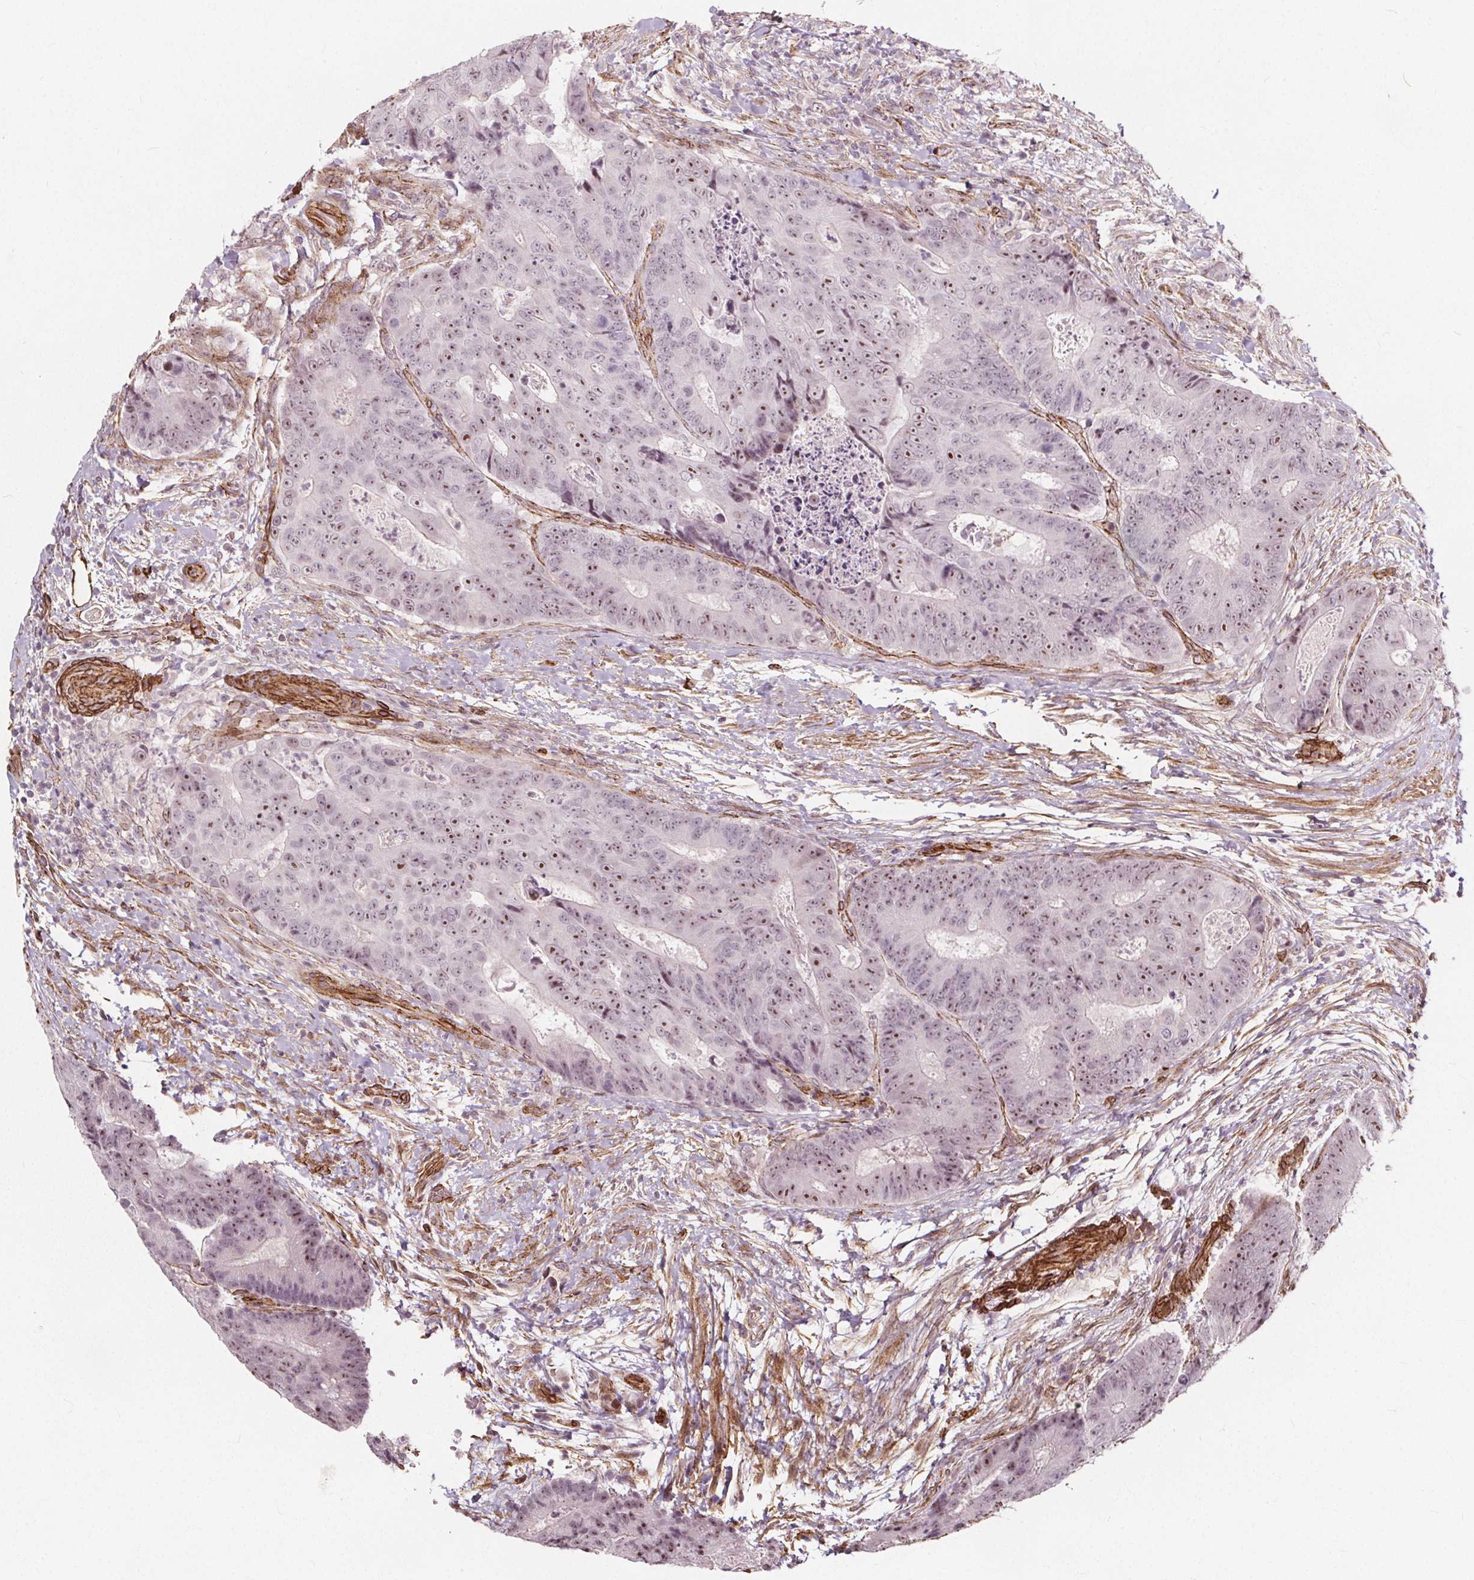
{"staining": {"intensity": "weak", "quantity": ">75%", "location": "nuclear"}, "tissue": "colorectal cancer", "cell_type": "Tumor cells", "image_type": "cancer", "snomed": [{"axis": "morphology", "description": "Adenocarcinoma, NOS"}, {"axis": "topography", "description": "Colon"}], "caption": "An immunohistochemistry (IHC) photomicrograph of tumor tissue is shown. Protein staining in brown highlights weak nuclear positivity in colorectal cancer (adenocarcinoma) within tumor cells.", "gene": "HAS1", "patient": {"sex": "female", "age": 48}}